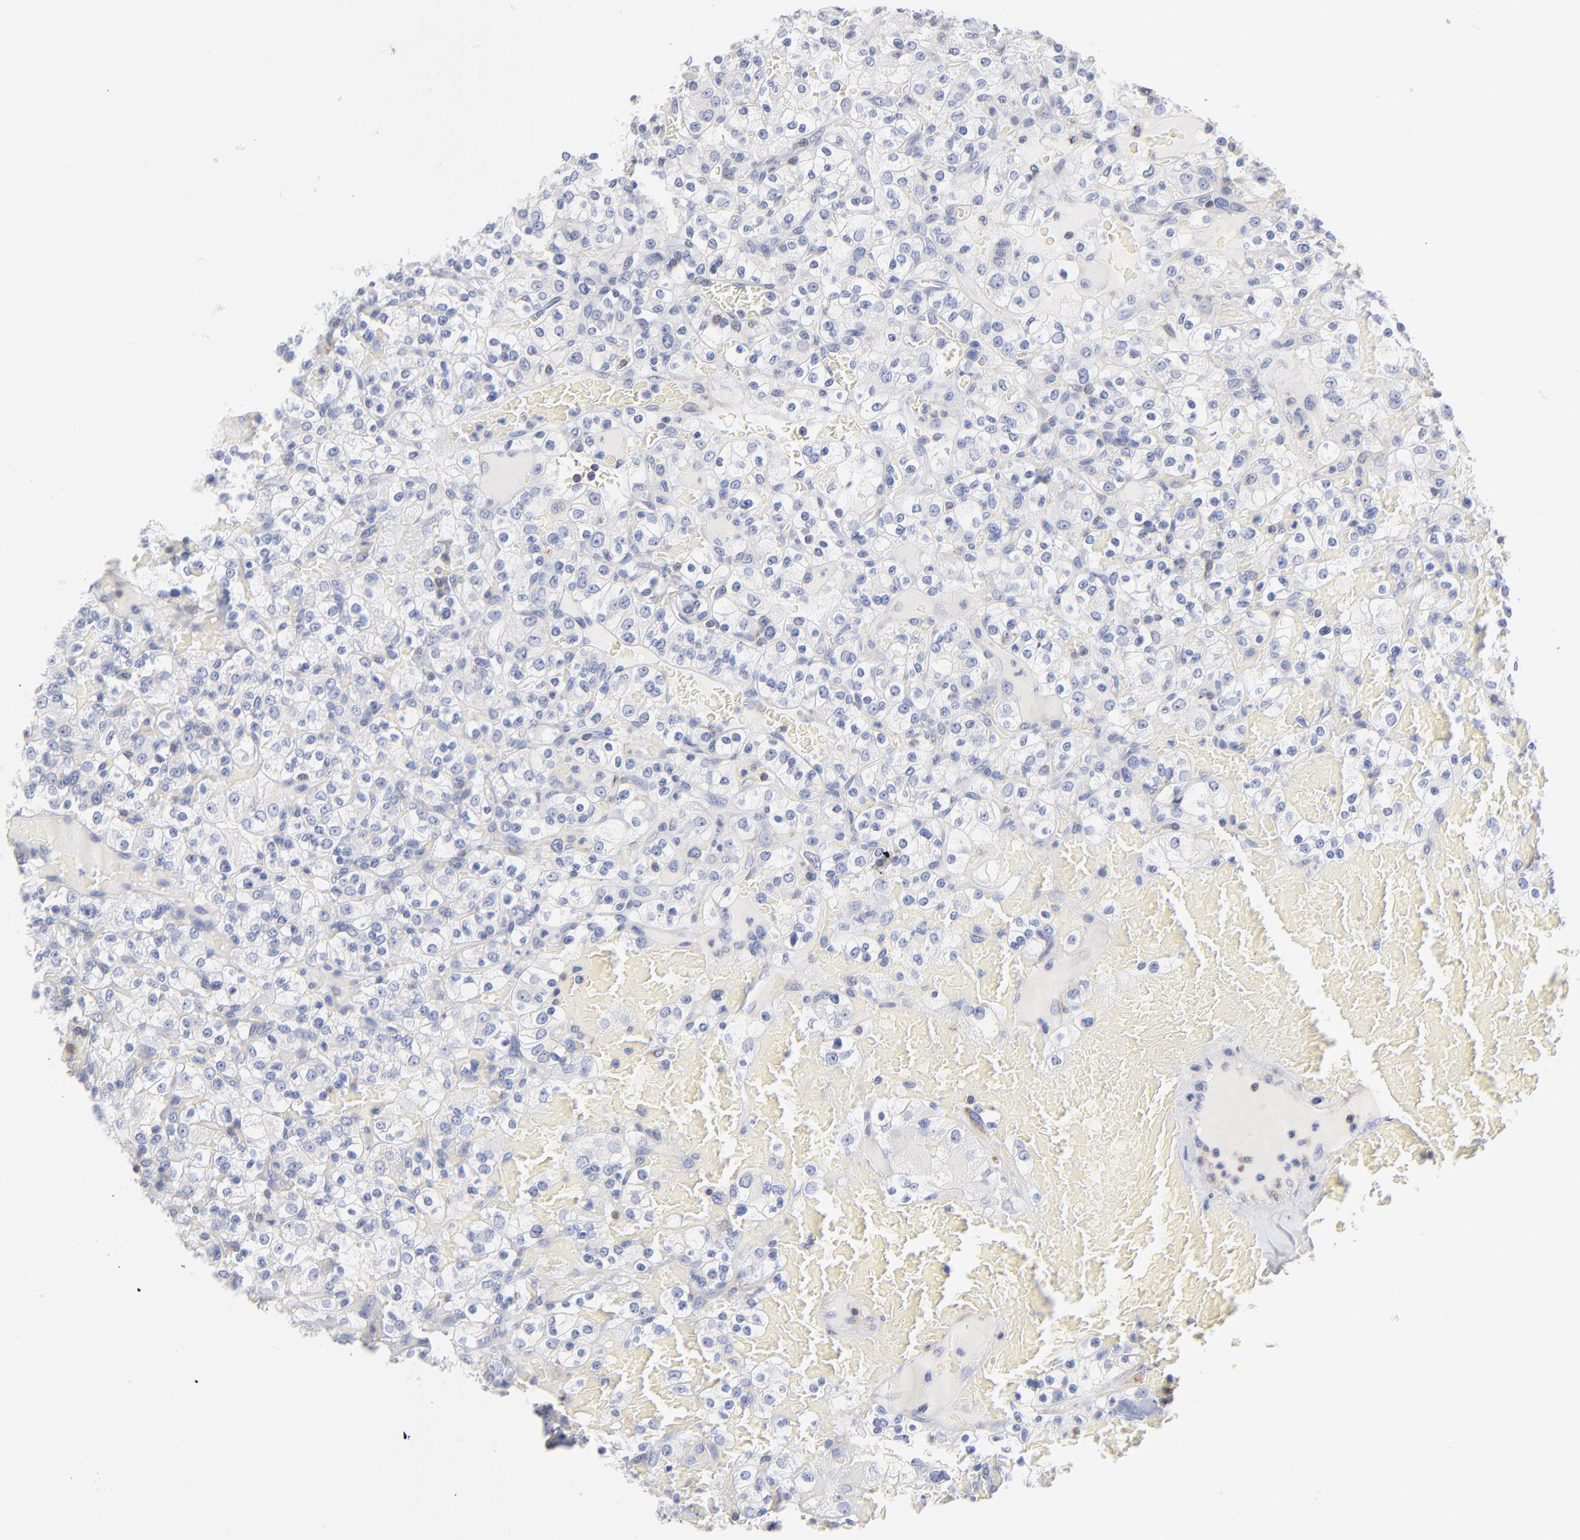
{"staining": {"intensity": "negative", "quantity": "none", "location": "none"}, "tissue": "renal cancer", "cell_type": "Tumor cells", "image_type": "cancer", "snomed": [{"axis": "morphology", "description": "Normal tissue, NOS"}, {"axis": "morphology", "description": "Adenocarcinoma, NOS"}, {"axis": "topography", "description": "Kidney"}], "caption": "Human renal adenocarcinoma stained for a protein using IHC shows no expression in tumor cells.", "gene": "SEPTIN6", "patient": {"sex": "female", "age": 72}}